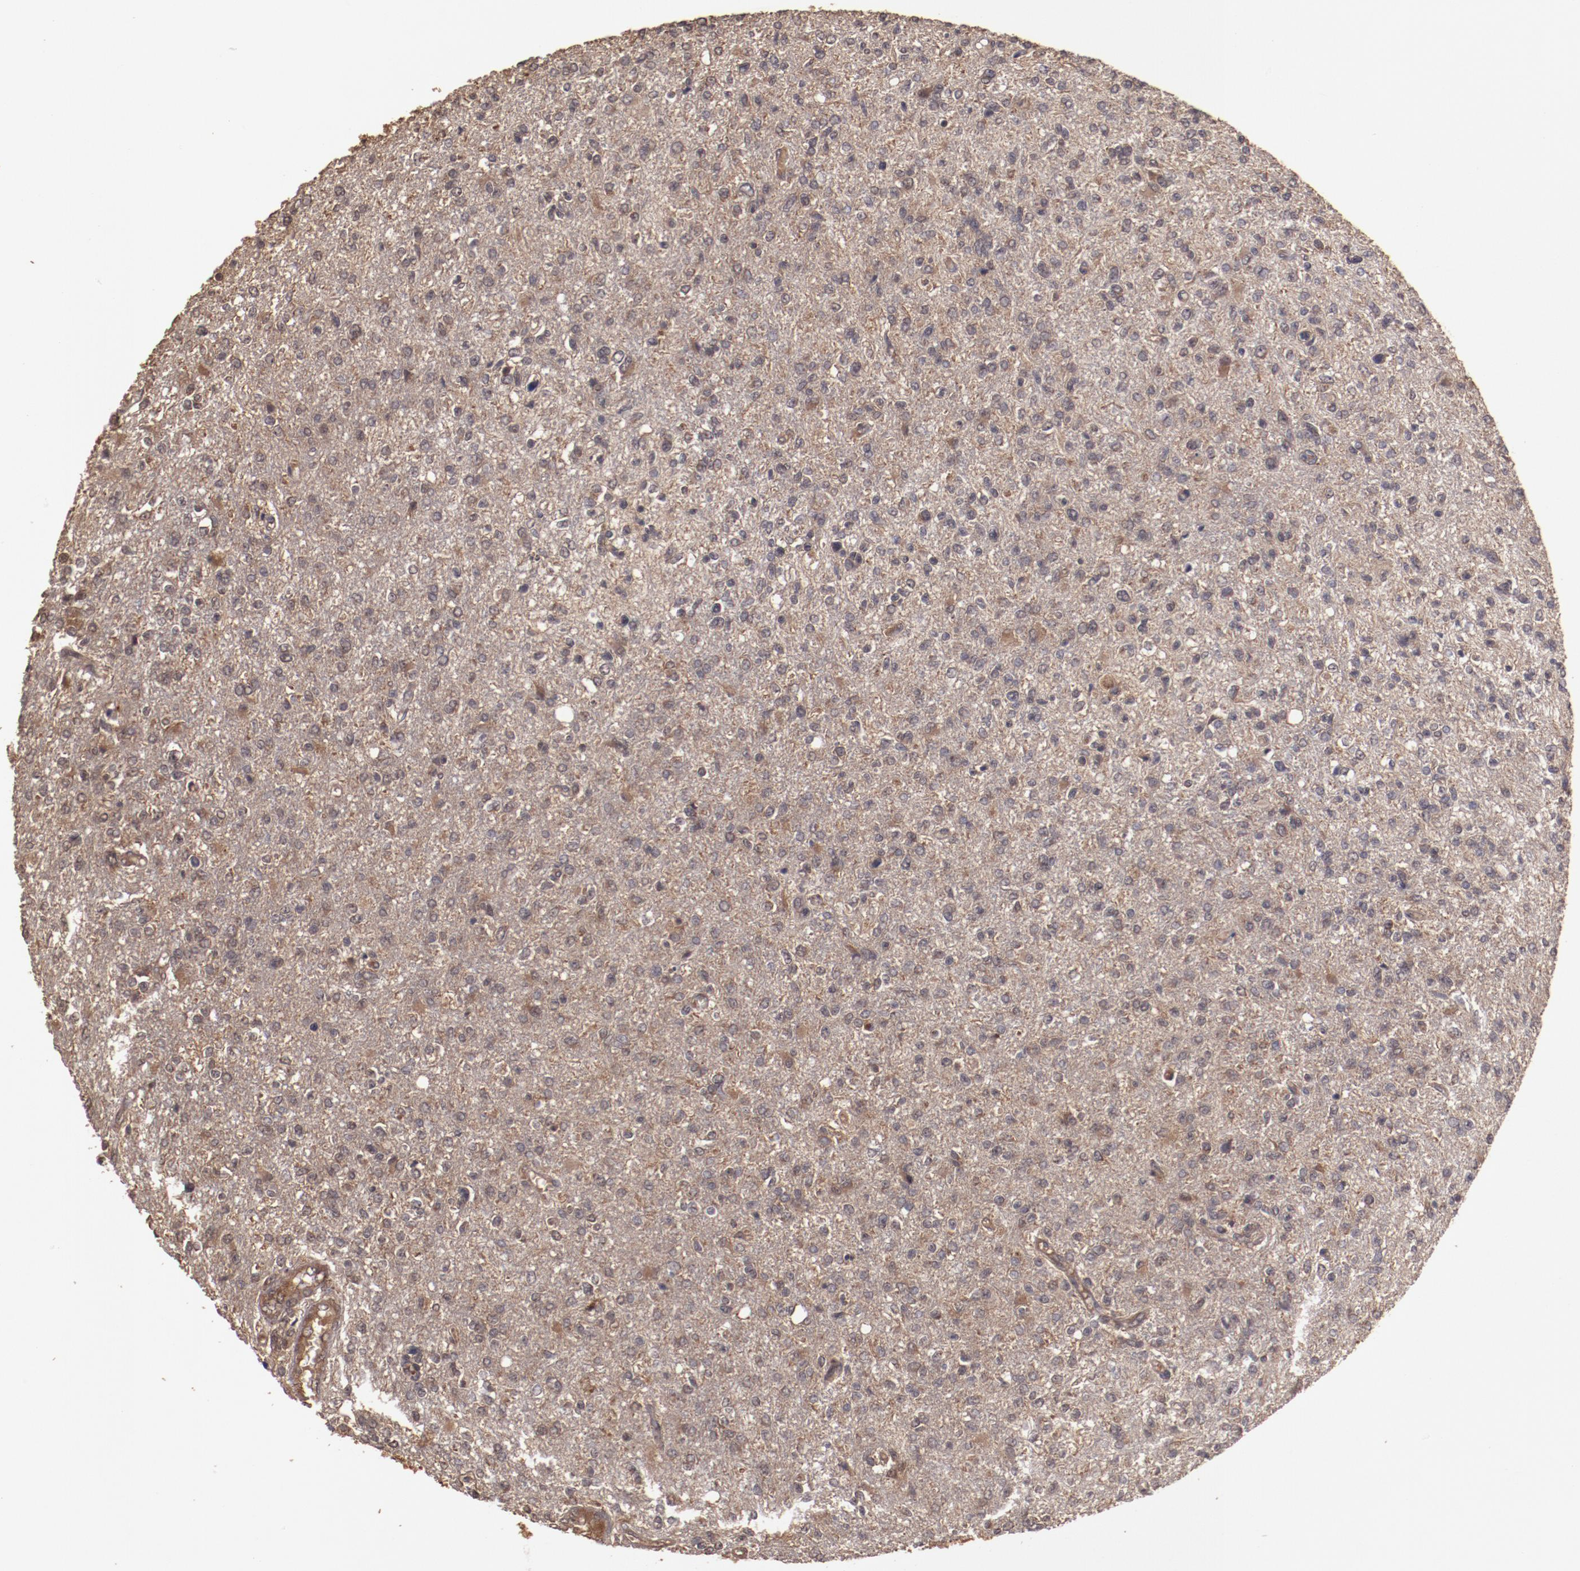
{"staining": {"intensity": "moderate", "quantity": ">75%", "location": "cytoplasmic/membranous"}, "tissue": "glioma", "cell_type": "Tumor cells", "image_type": "cancer", "snomed": [{"axis": "morphology", "description": "Glioma, malignant, High grade"}, {"axis": "topography", "description": "Cerebral cortex"}], "caption": "Malignant glioma (high-grade) stained for a protein shows moderate cytoplasmic/membranous positivity in tumor cells.", "gene": "TXNDC16", "patient": {"sex": "male", "age": 76}}